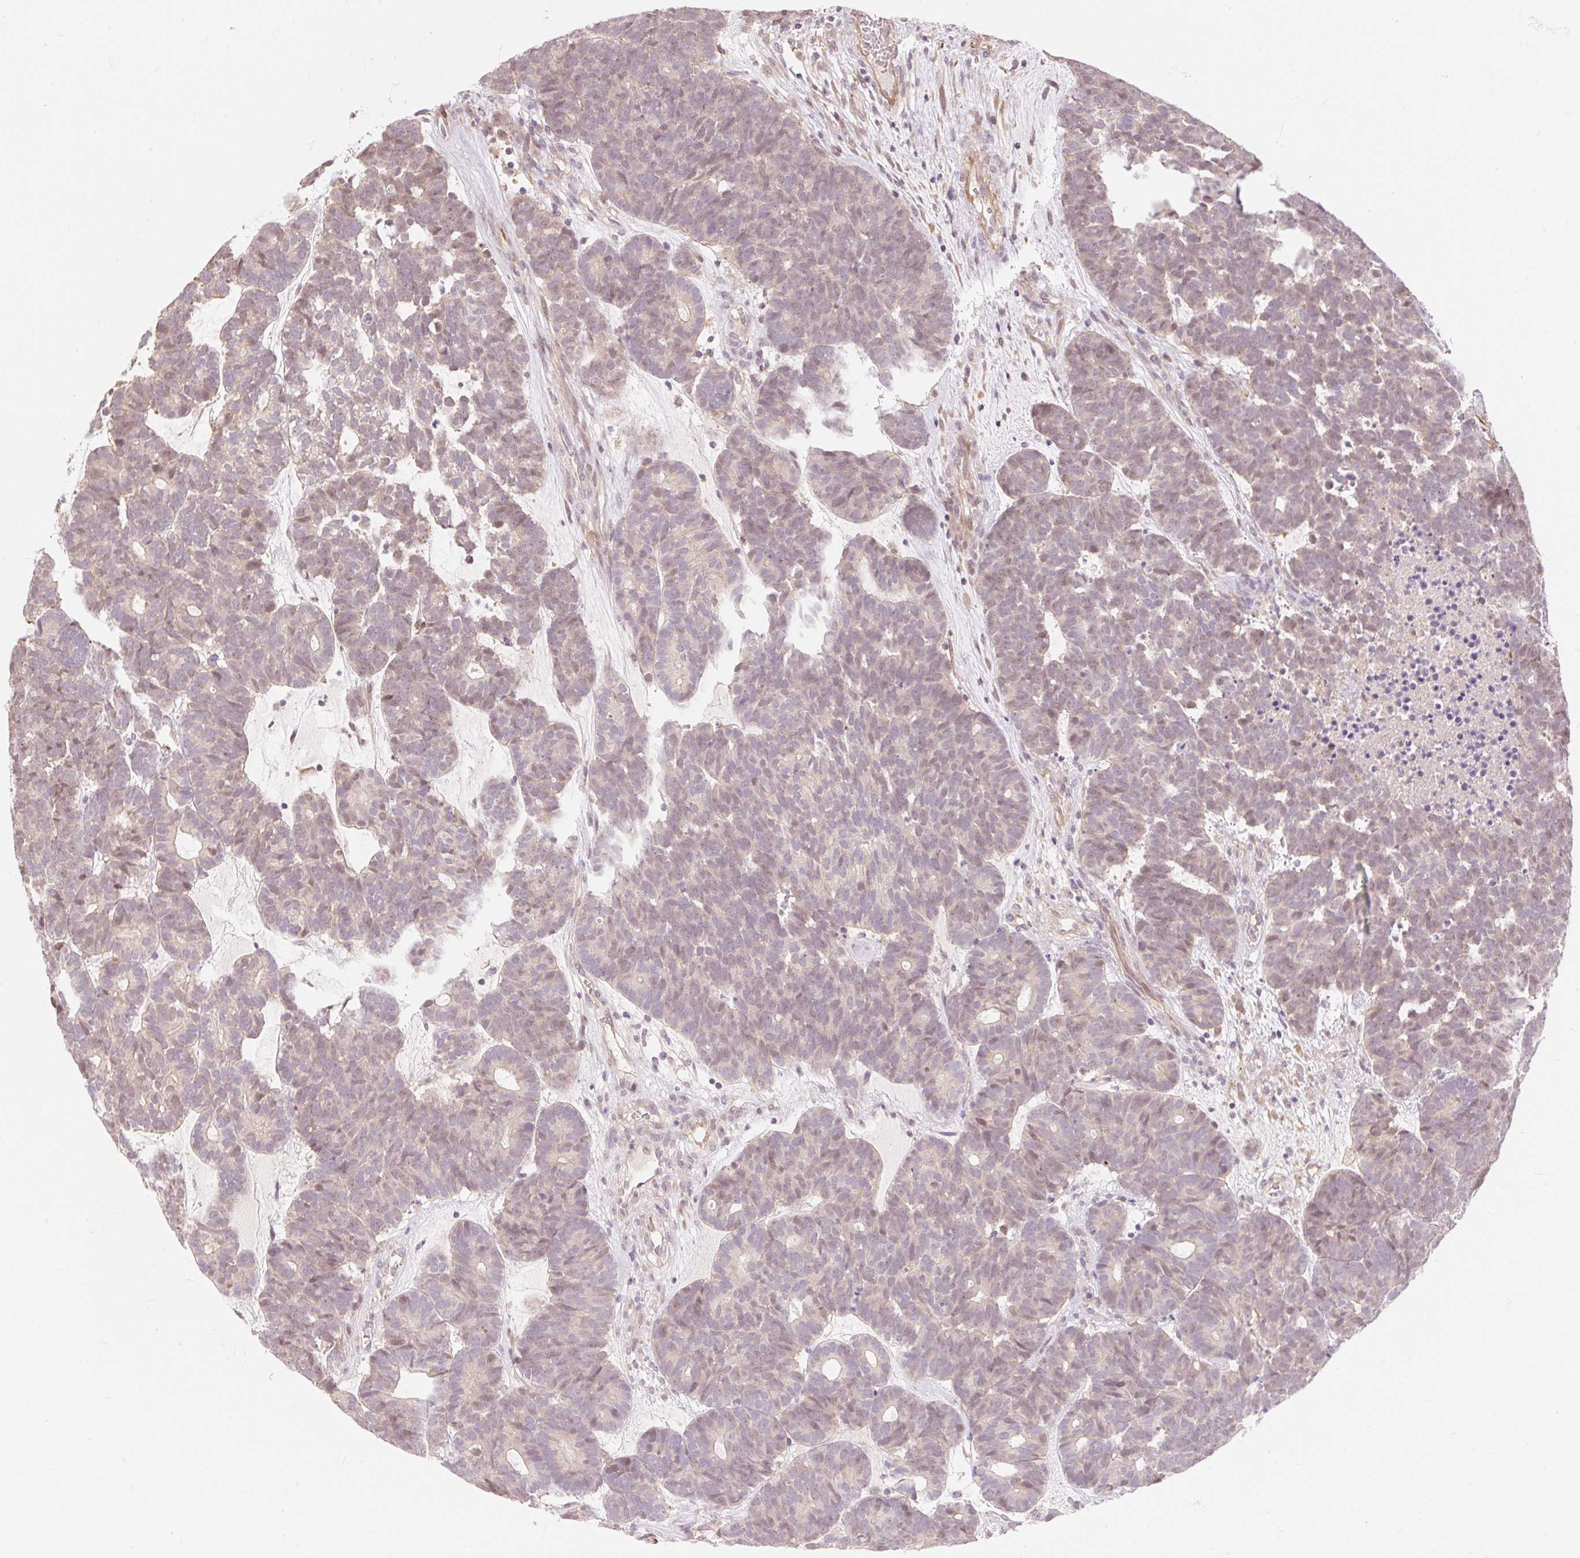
{"staining": {"intensity": "weak", "quantity": ">75%", "location": "cytoplasmic/membranous"}, "tissue": "head and neck cancer", "cell_type": "Tumor cells", "image_type": "cancer", "snomed": [{"axis": "morphology", "description": "Adenocarcinoma, NOS"}, {"axis": "topography", "description": "Head-Neck"}], "caption": "Immunohistochemistry photomicrograph of head and neck adenocarcinoma stained for a protein (brown), which shows low levels of weak cytoplasmic/membranous staining in about >75% of tumor cells.", "gene": "EMC10", "patient": {"sex": "female", "age": 81}}